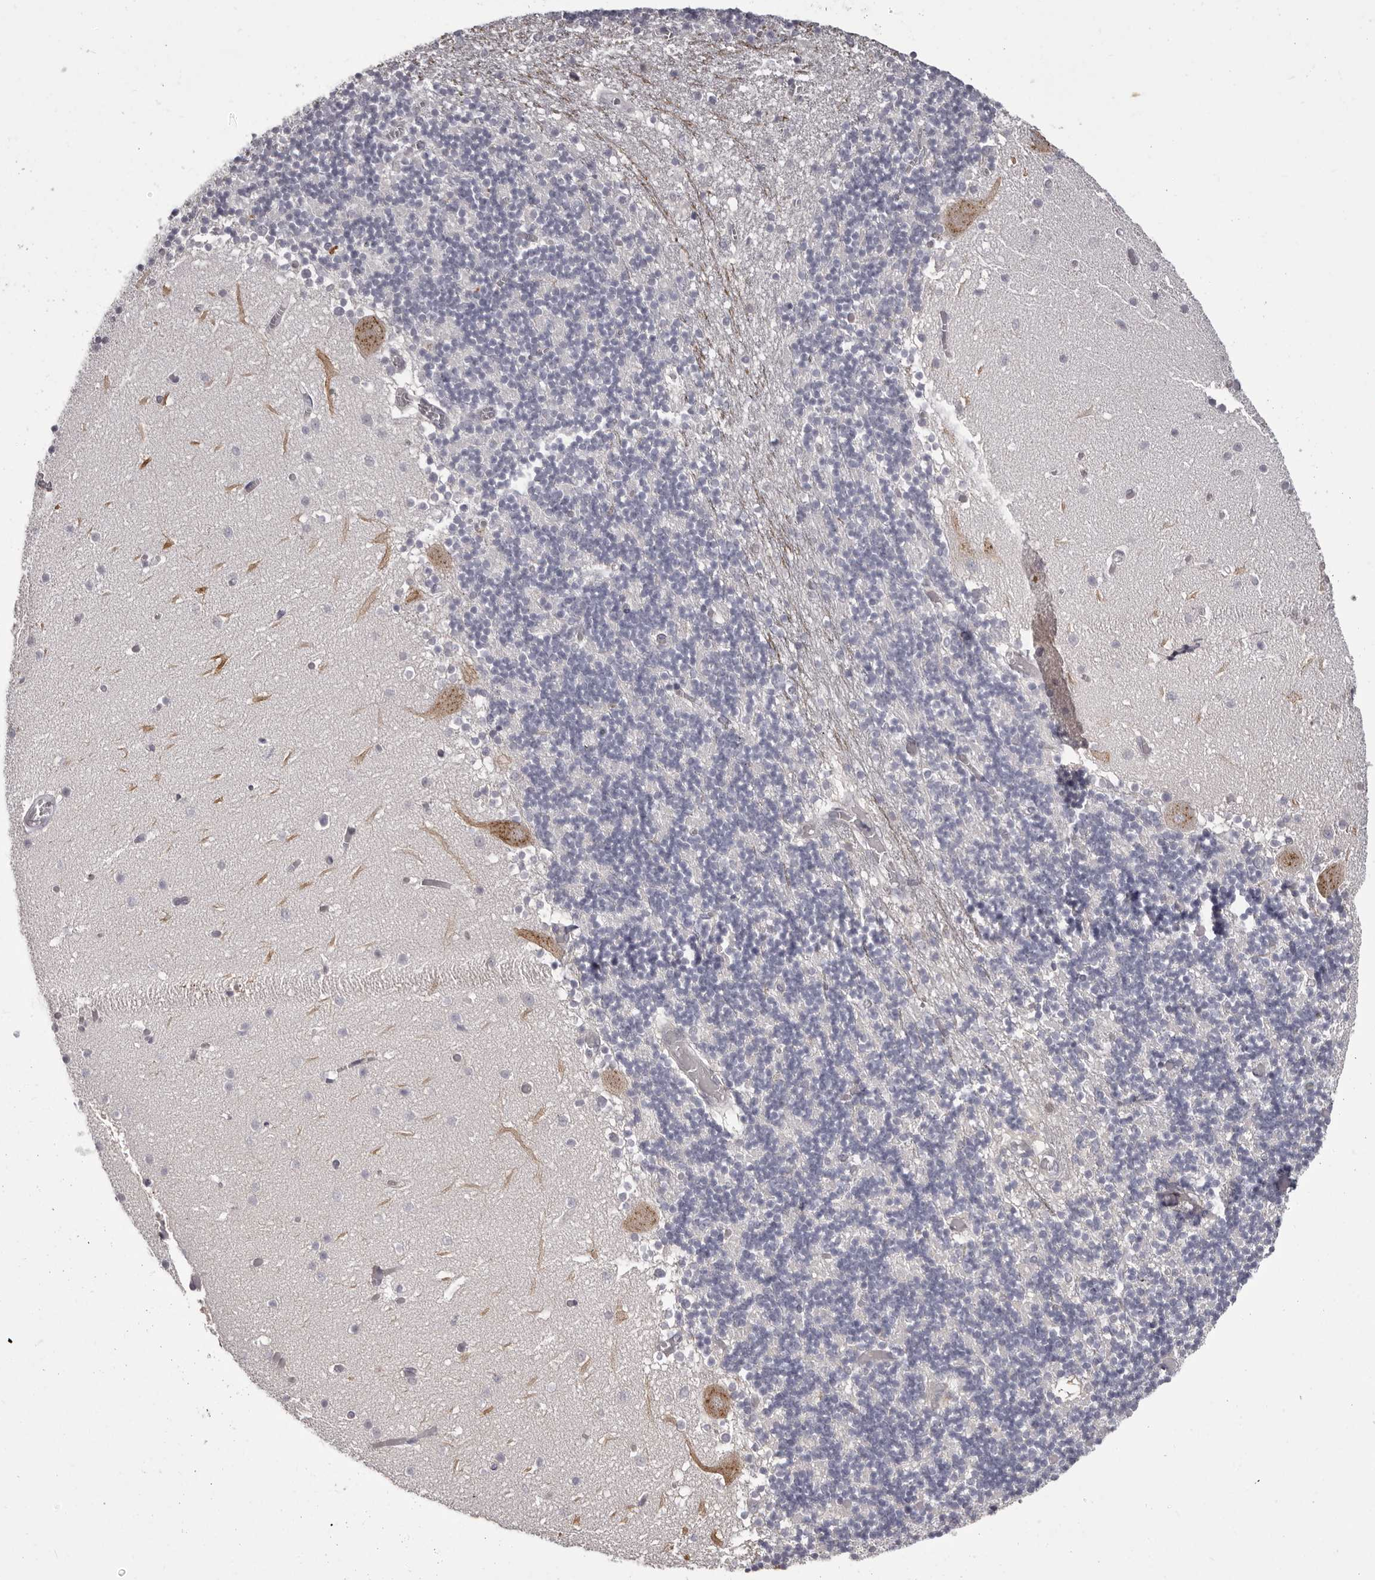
{"staining": {"intensity": "negative", "quantity": "none", "location": "none"}, "tissue": "cerebellum", "cell_type": "Cells in granular layer", "image_type": "normal", "snomed": [{"axis": "morphology", "description": "Normal tissue, NOS"}, {"axis": "topography", "description": "Cerebellum"}], "caption": "Immunohistochemistry (IHC) of benign human cerebellum displays no expression in cells in granular layer.", "gene": "OTUD3", "patient": {"sex": "female", "age": 28}}